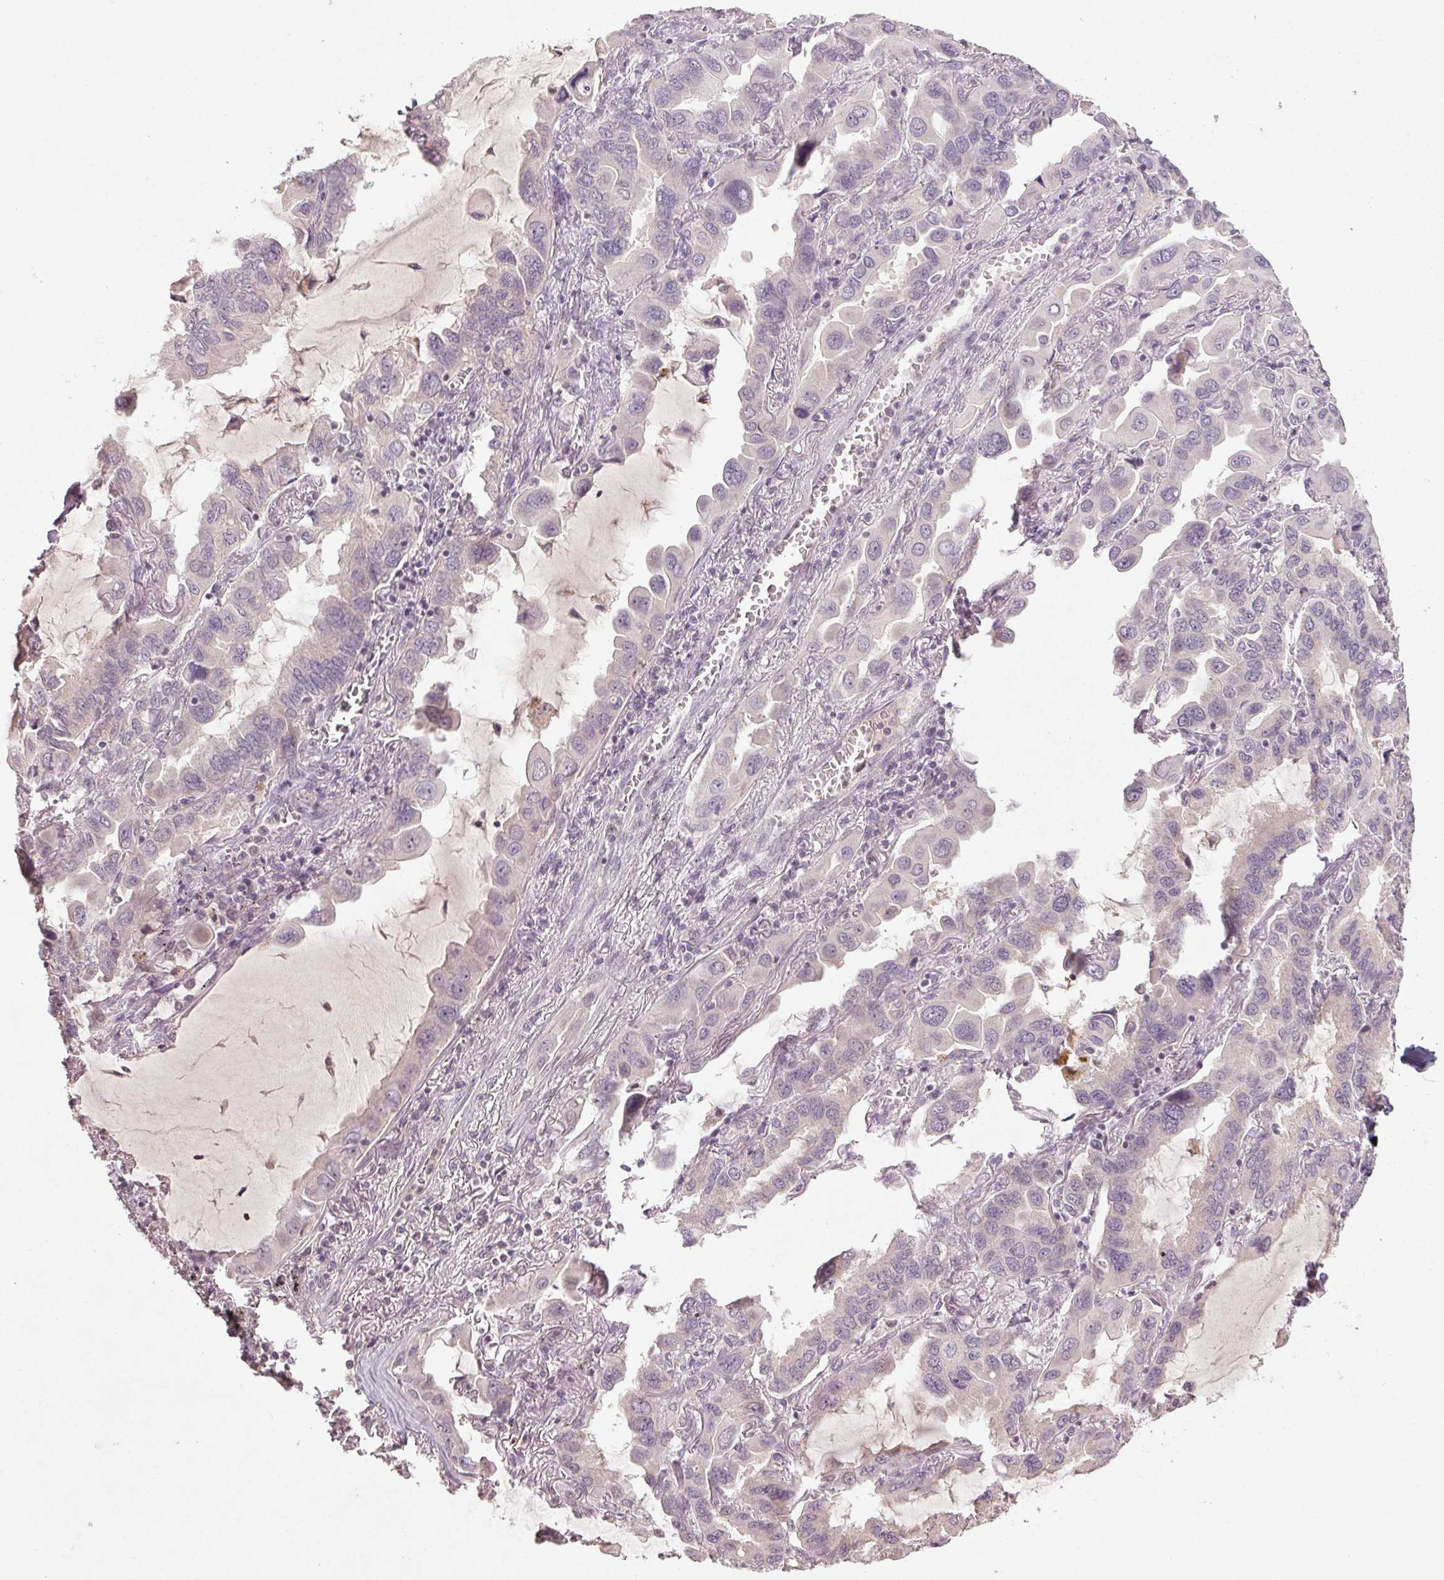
{"staining": {"intensity": "negative", "quantity": "none", "location": "none"}, "tissue": "lung cancer", "cell_type": "Tumor cells", "image_type": "cancer", "snomed": [{"axis": "morphology", "description": "Adenocarcinoma, NOS"}, {"axis": "topography", "description": "Lung"}], "caption": "This is a image of immunohistochemistry staining of lung adenocarcinoma, which shows no staining in tumor cells.", "gene": "KLRC3", "patient": {"sex": "male", "age": 64}}